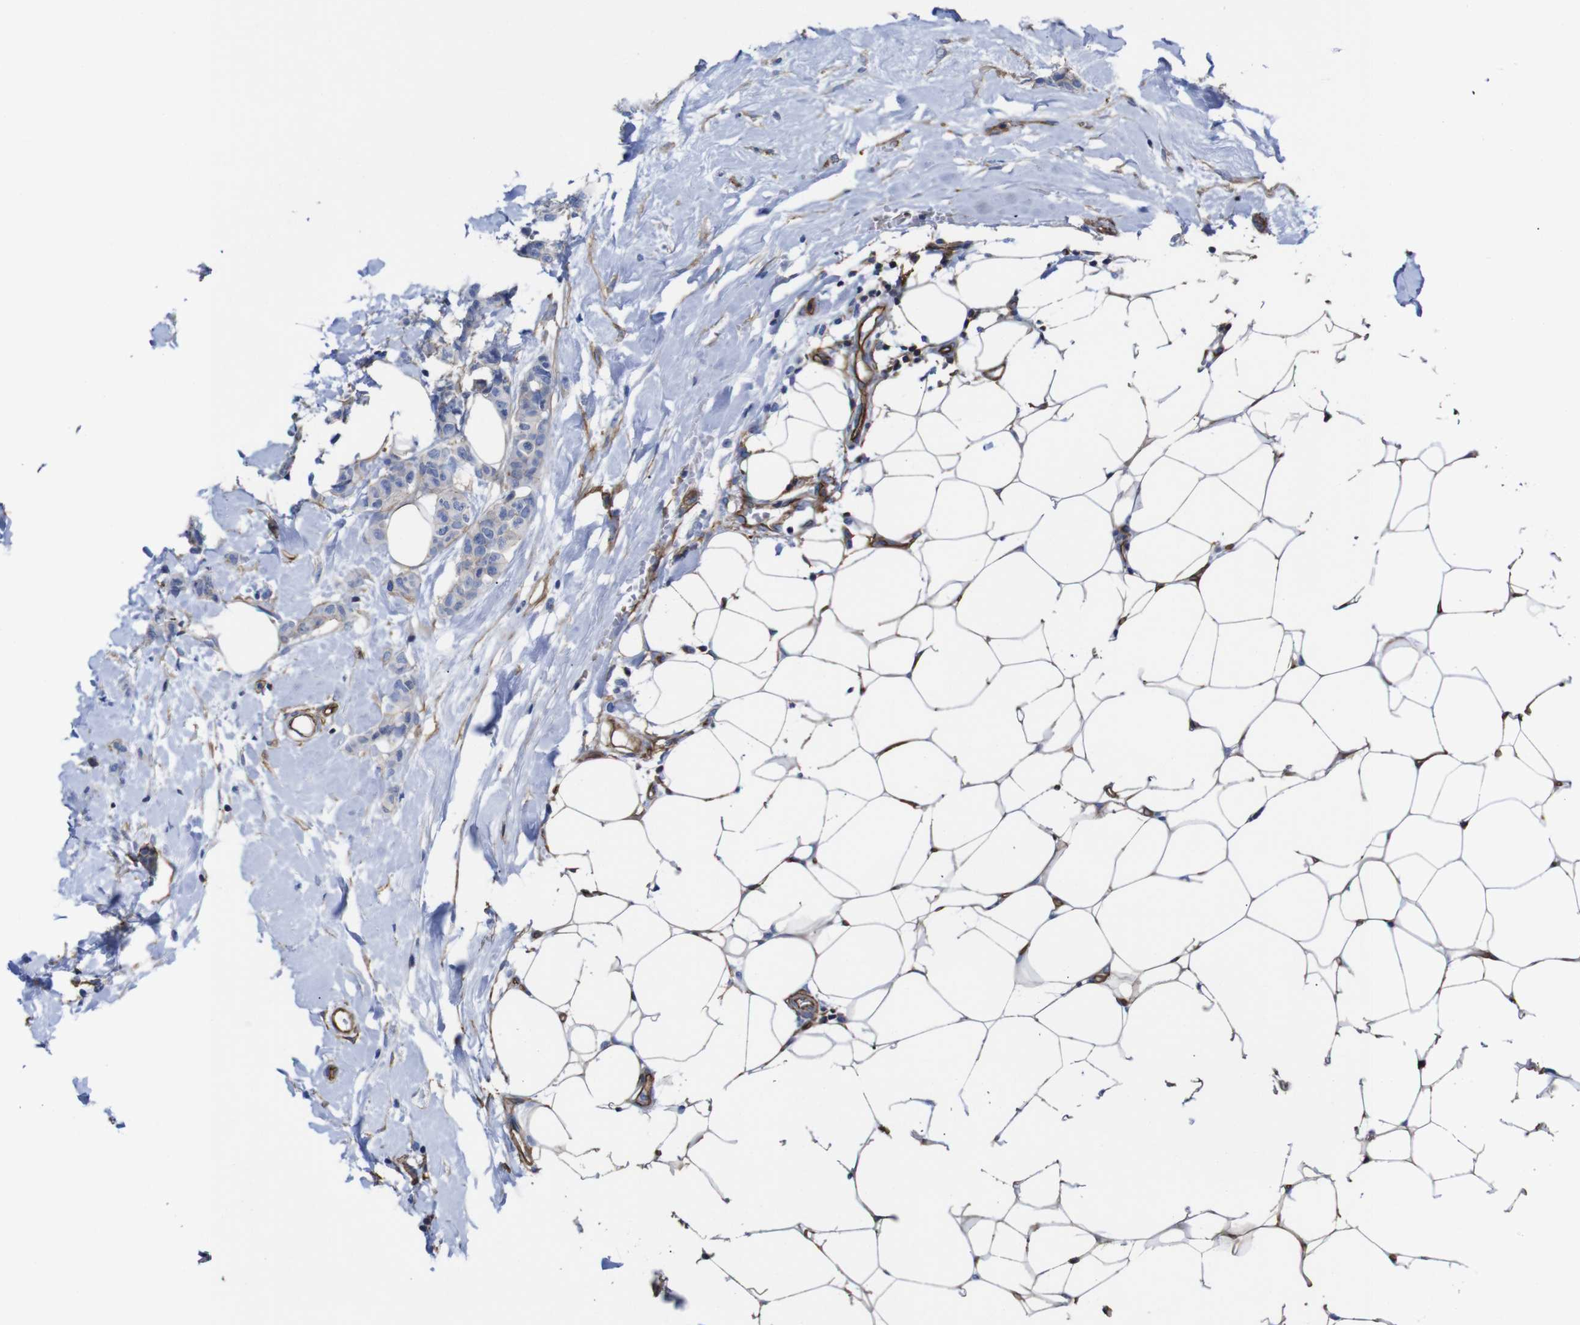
{"staining": {"intensity": "negative", "quantity": "none", "location": "none"}, "tissue": "breast cancer", "cell_type": "Tumor cells", "image_type": "cancer", "snomed": [{"axis": "morphology", "description": "Normal tissue, NOS"}, {"axis": "morphology", "description": "Duct carcinoma"}, {"axis": "topography", "description": "Breast"}], "caption": "IHC of human invasive ductal carcinoma (breast) demonstrates no positivity in tumor cells. (Brightfield microscopy of DAB immunohistochemistry (IHC) at high magnification).", "gene": "SPTBN1", "patient": {"sex": "female", "age": 40}}